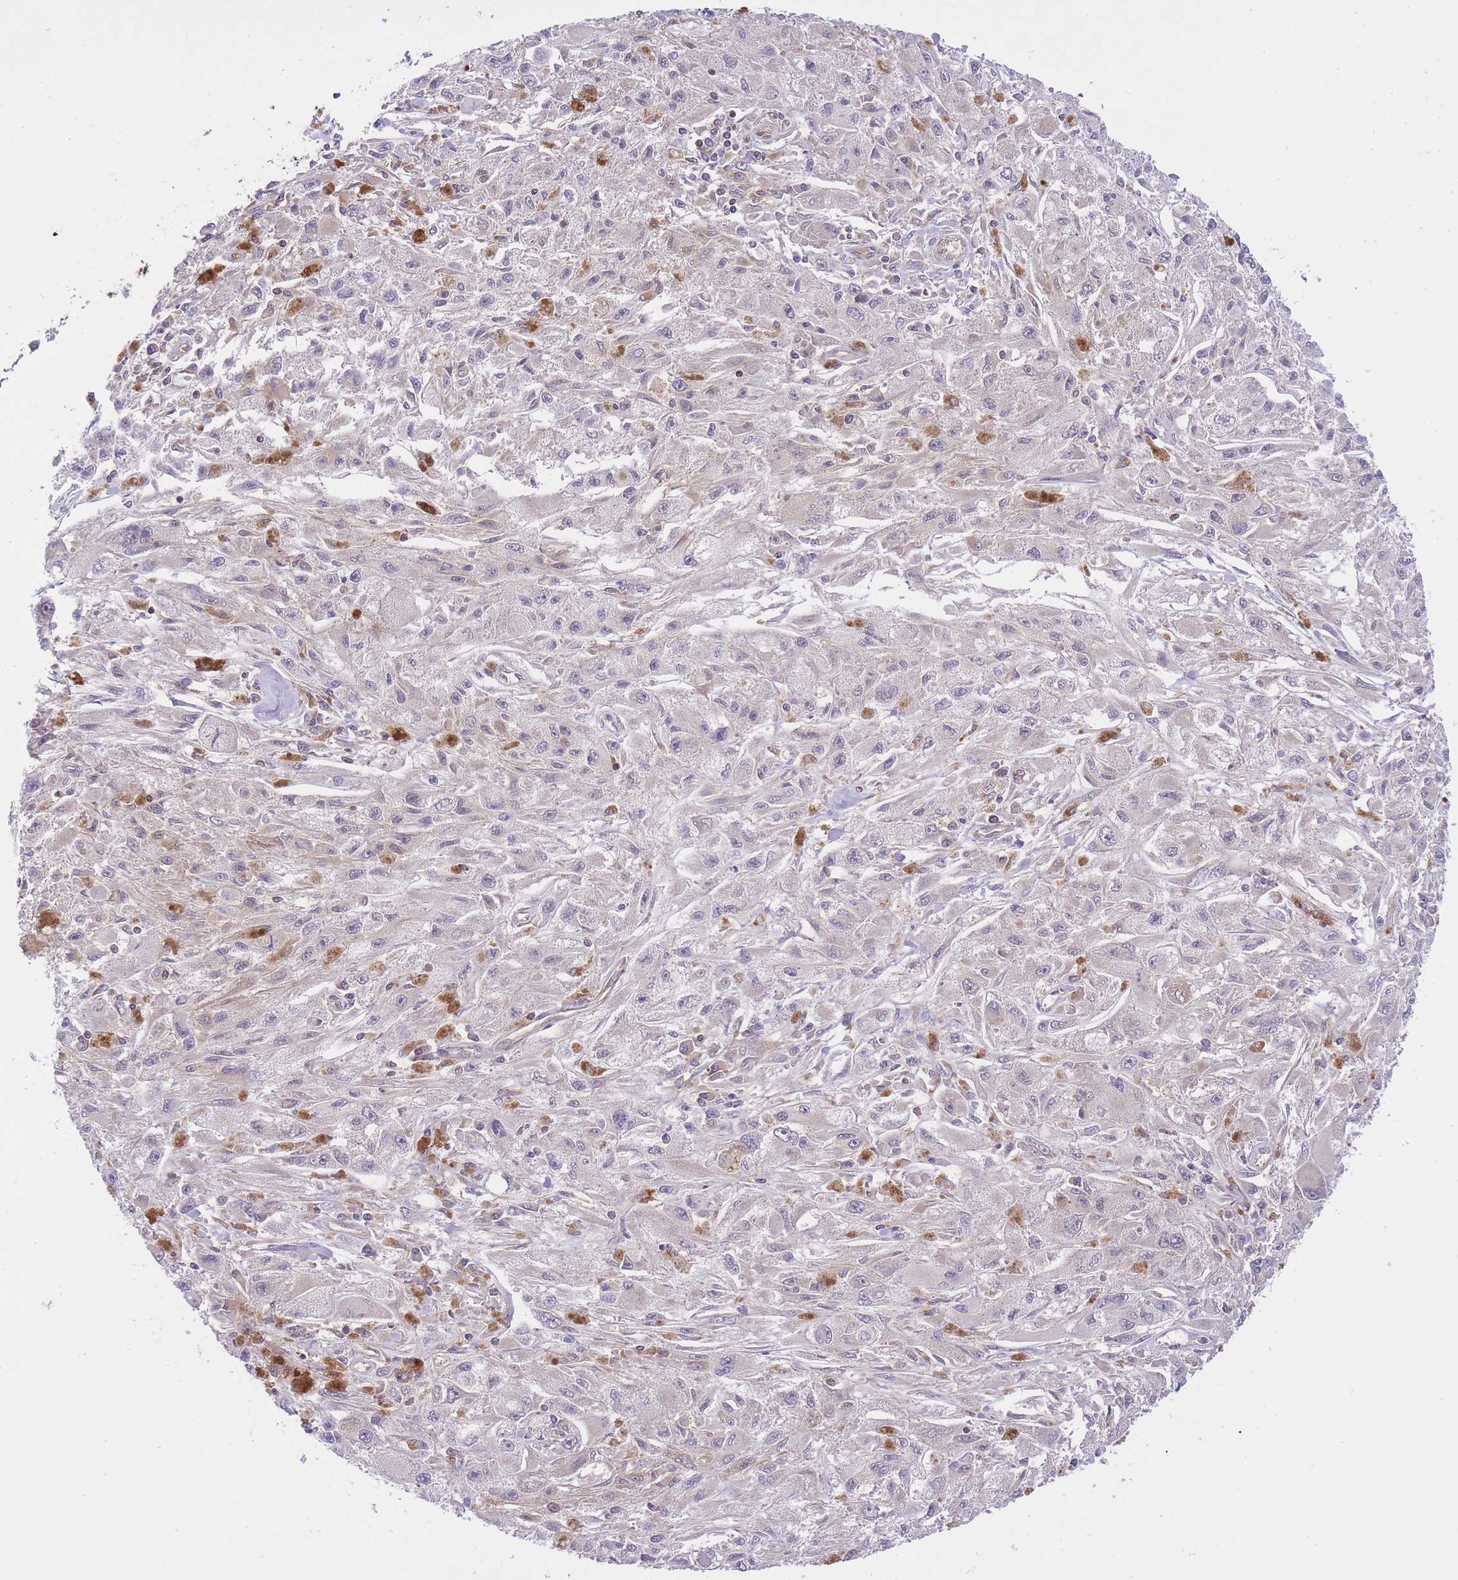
{"staining": {"intensity": "negative", "quantity": "none", "location": "none"}, "tissue": "melanoma", "cell_type": "Tumor cells", "image_type": "cancer", "snomed": [{"axis": "morphology", "description": "Malignant melanoma, Metastatic site"}, {"axis": "topography", "description": "Skin"}], "caption": "Tumor cells show no significant expression in melanoma.", "gene": "PREP", "patient": {"sex": "male", "age": 53}}